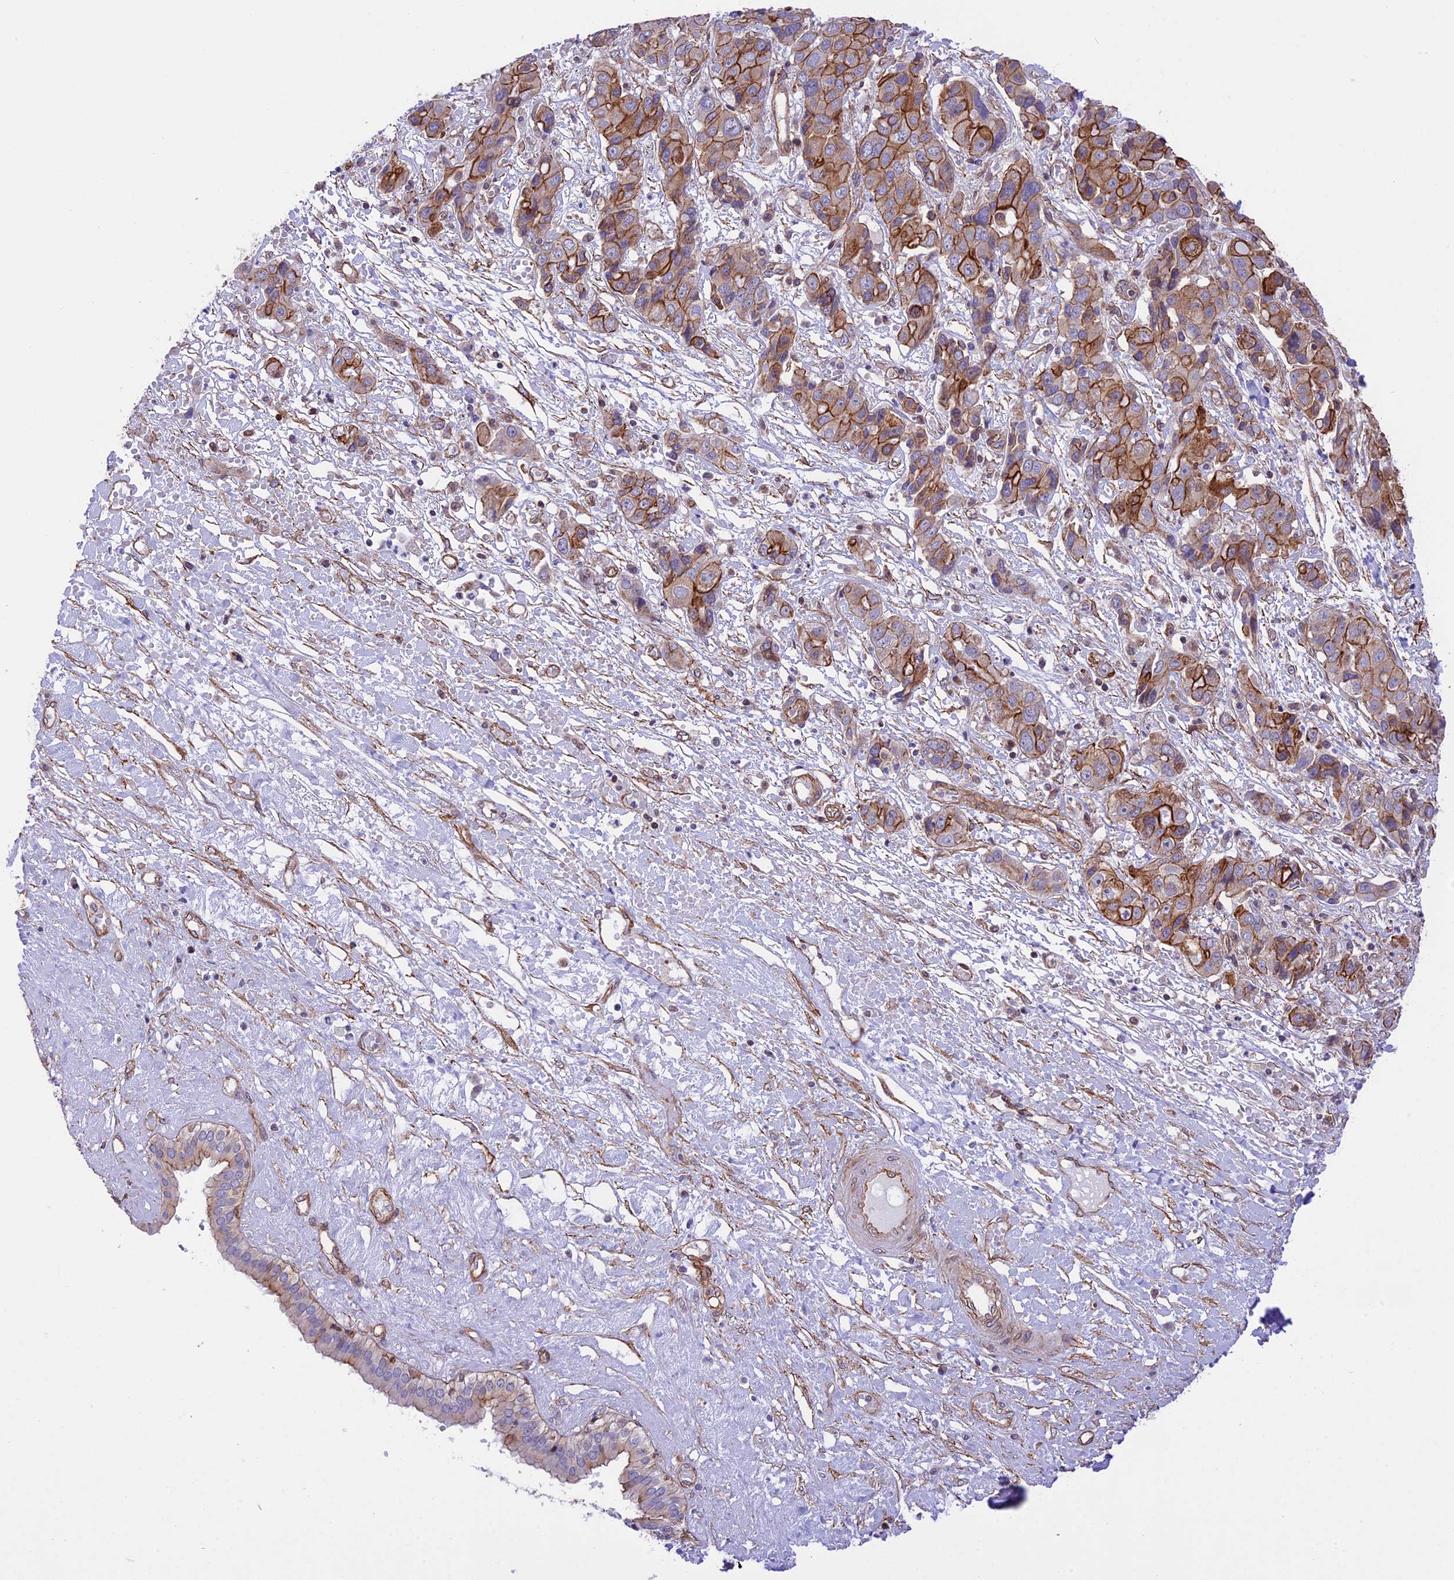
{"staining": {"intensity": "moderate", "quantity": ">75%", "location": "cytoplasmic/membranous"}, "tissue": "liver cancer", "cell_type": "Tumor cells", "image_type": "cancer", "snomed": [{"axis": "morphology", "description": "Cholangiocarcinoma"}, {"axis": "topography", "description": "Liver"}], "caption": "Liver cholangiocarcinoma tissue reveals moderate cytoplasmic/membranous staining in approximately >75% of tumor cells, visualized by immunohistochemistry.", "gene": "R3HDM4", "patient": {"sex": "male", "age": 67}}